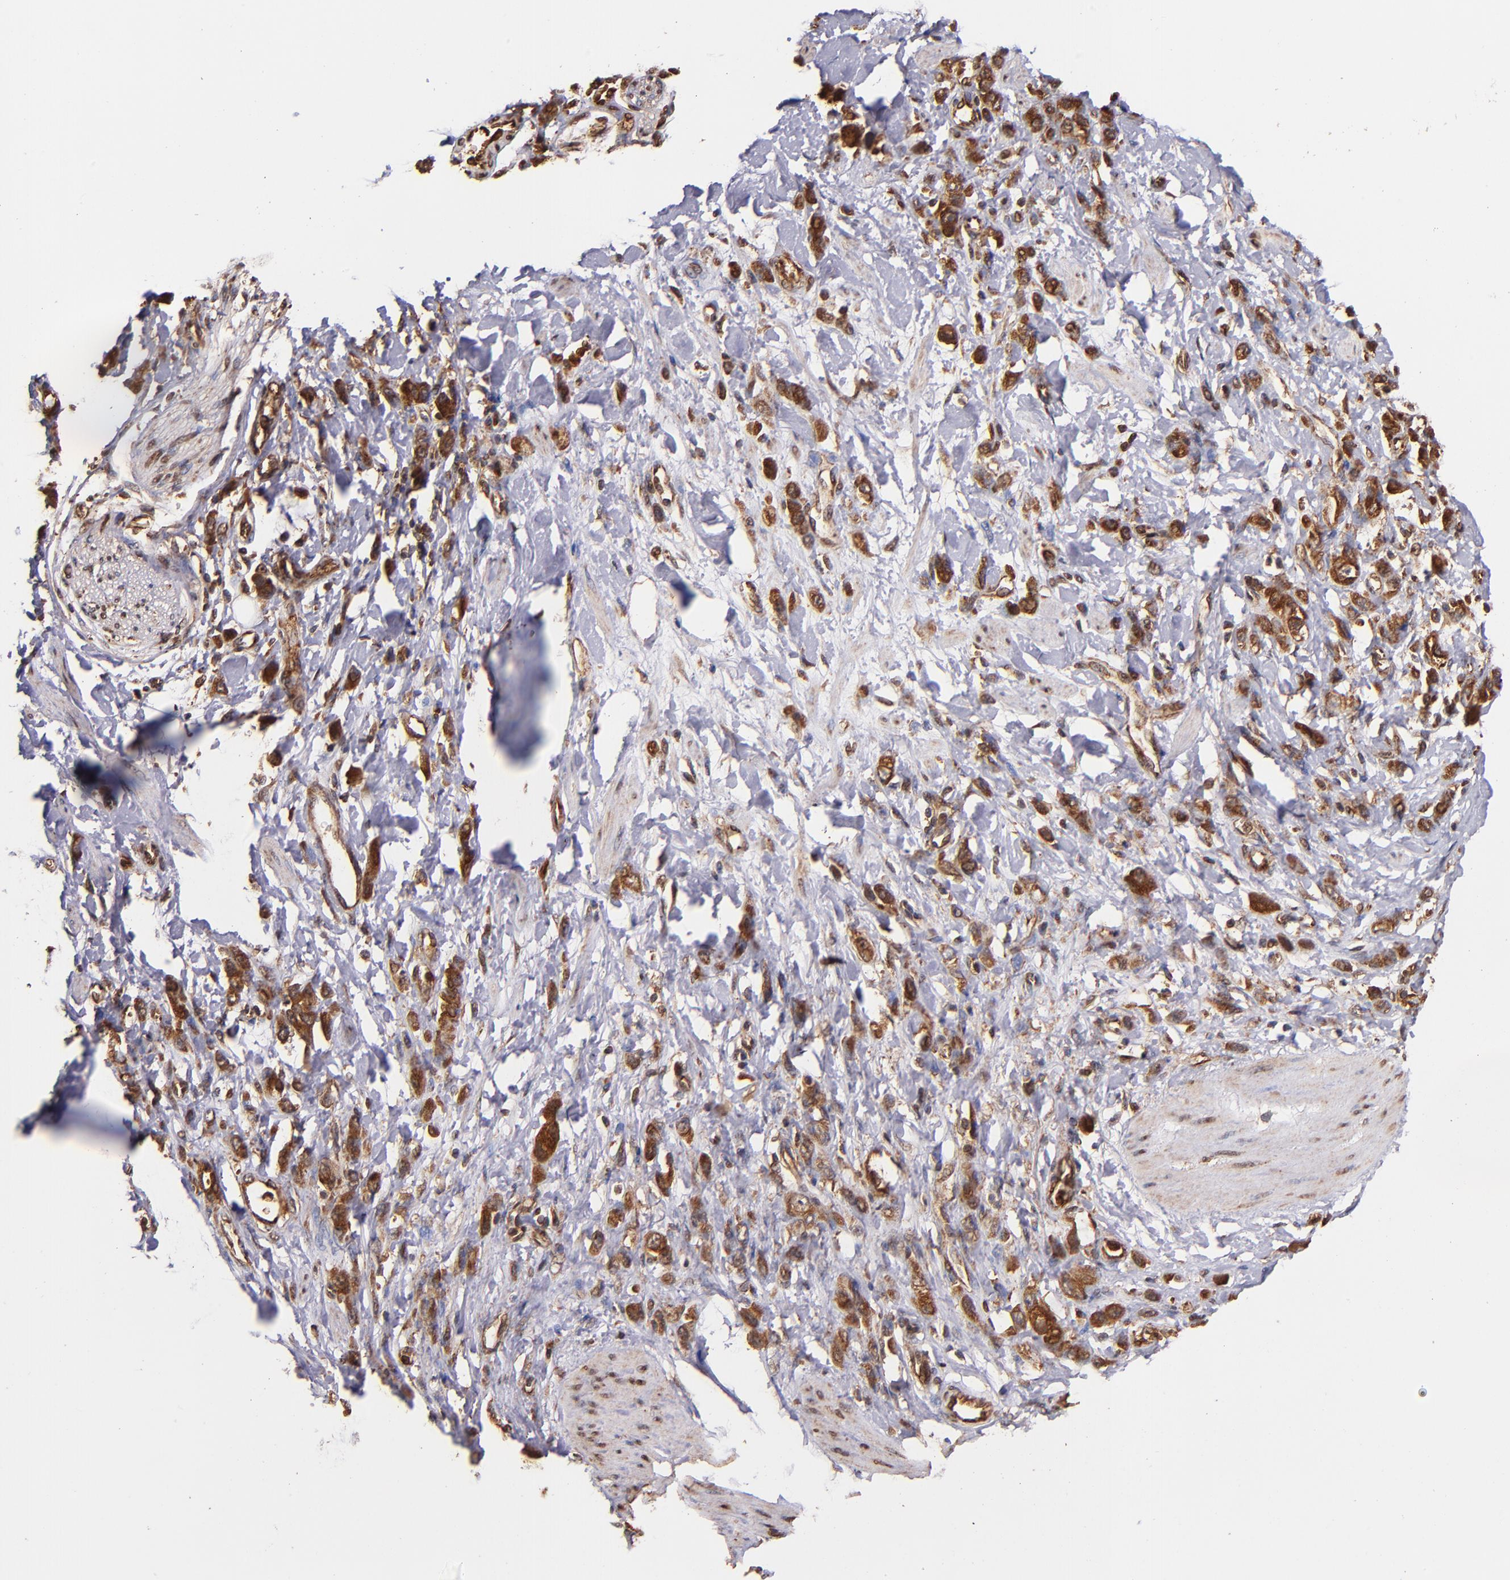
{"staining": {"intensity": "strong", "quantity": ">75%", "location": "cytoplasmic/membranous,nuclear"}, "tissue": "stomach cancer", "cell_type": "Tumor cells", "image_type": "cancer", "snomed": [{"axis": "morphology", "description": "Normal tissue, NOS"}, {"axis": "morphology", "description": "Adenocarcinoma, NOS"}, {"axis": "topography", "description": "Stomach"}], "caption": "This micrograph demonstrates stomach adenocarcinoma stained with IHC to label a protein in brown. The cytoplasmic/membranous and nuclear of tumor cells show strong positivity for the protein. Nuclei are counter-stained blue.", "gene": "STX8", "patient": {"sex": "male", "age": 82}}